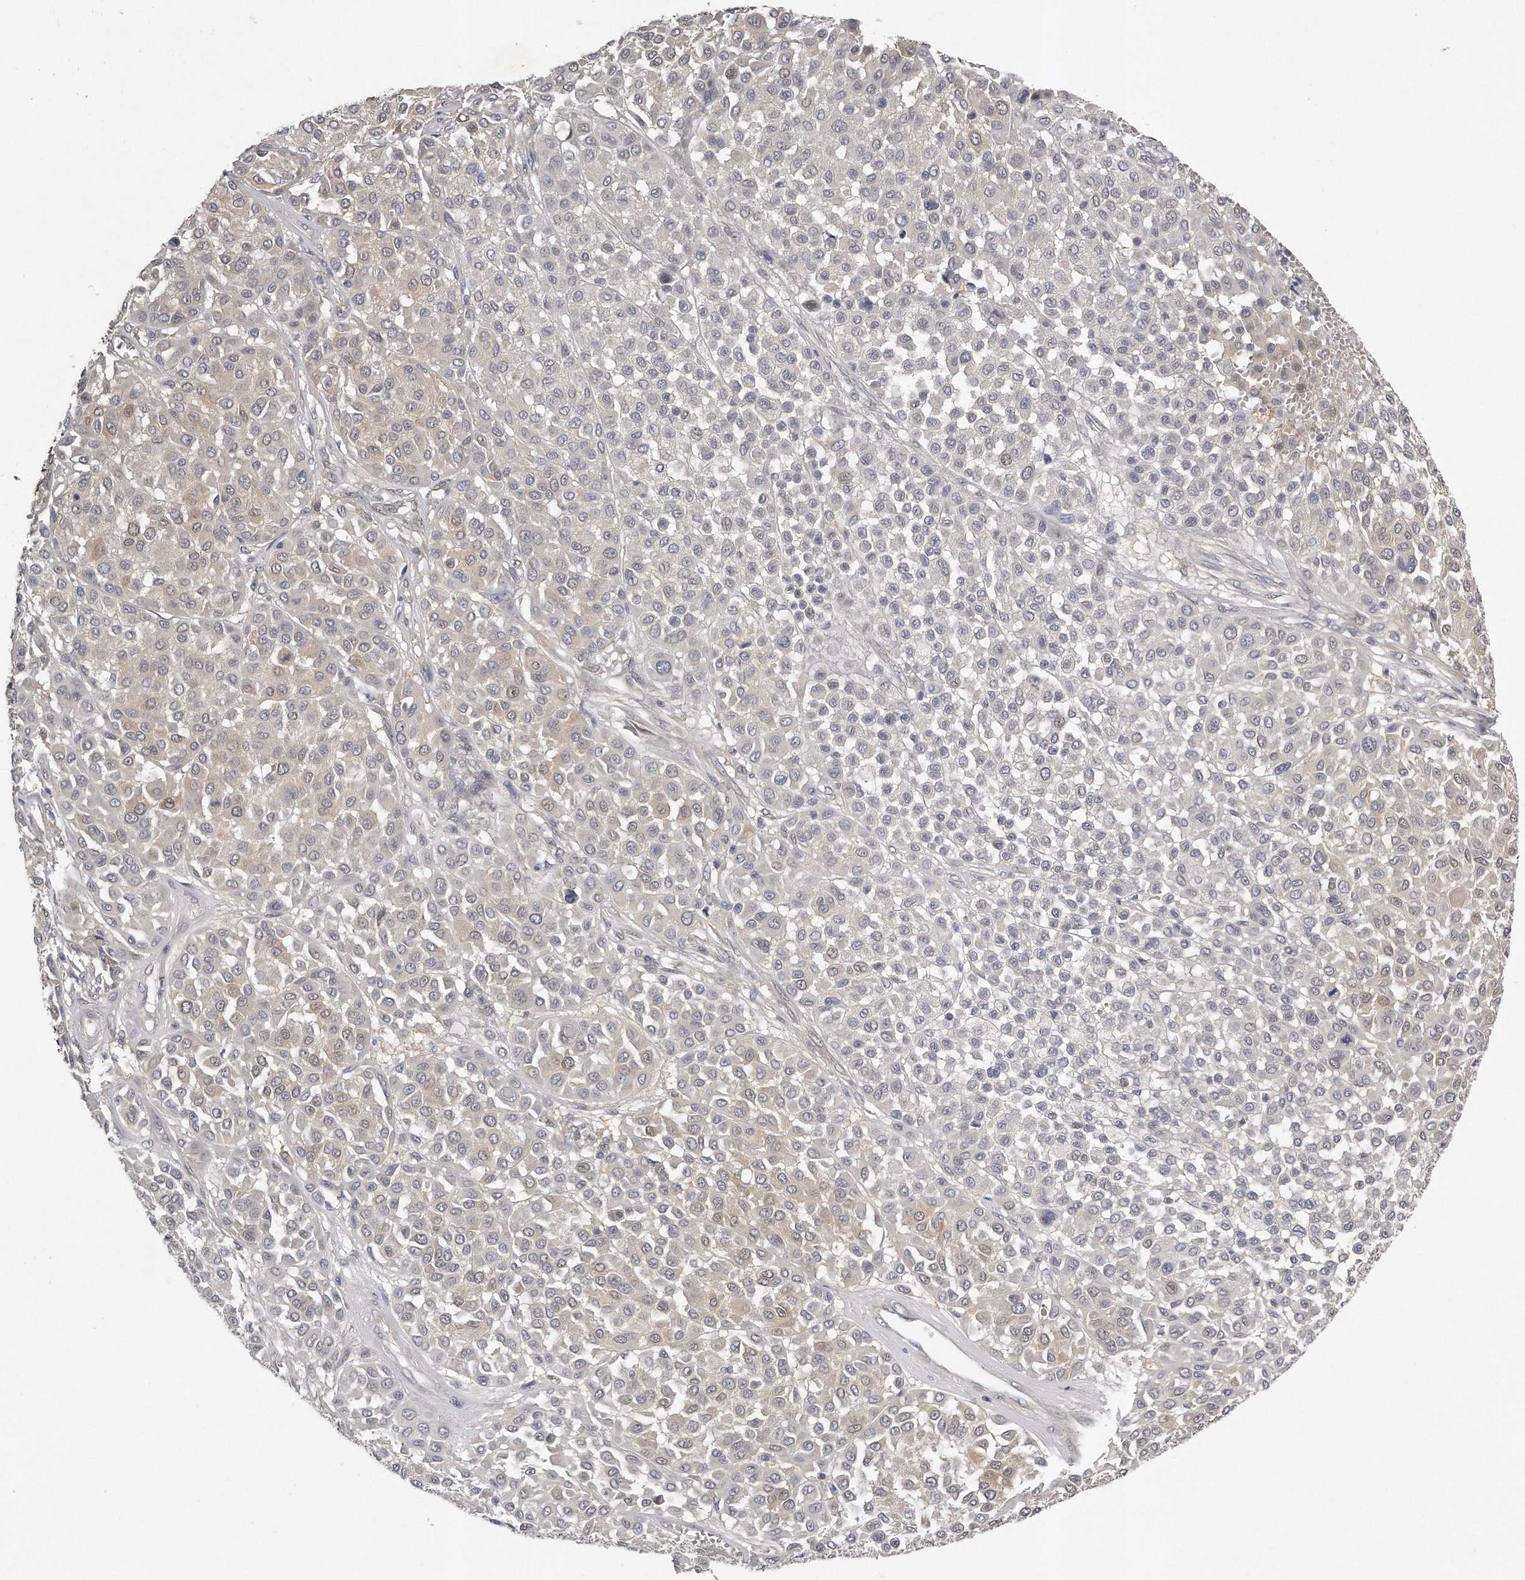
{"staining": {"intensity": "negative", "quantity": "none", "location": "none"}, "tissue": "melanoma", "cell_type": "Tumor cells", "image_type": "cancer", "snomed": [{"axis": "morphology", "description": "Malignant melanoma, Metastatic site"}, {"axis": "topography", "description": "Soft tissue"}], "caption": "The histopathology image demonstrates no staining of tumor cells in melanoma.", "gene": "GGCT", "patient": {"sex": "male", "age": 41}}